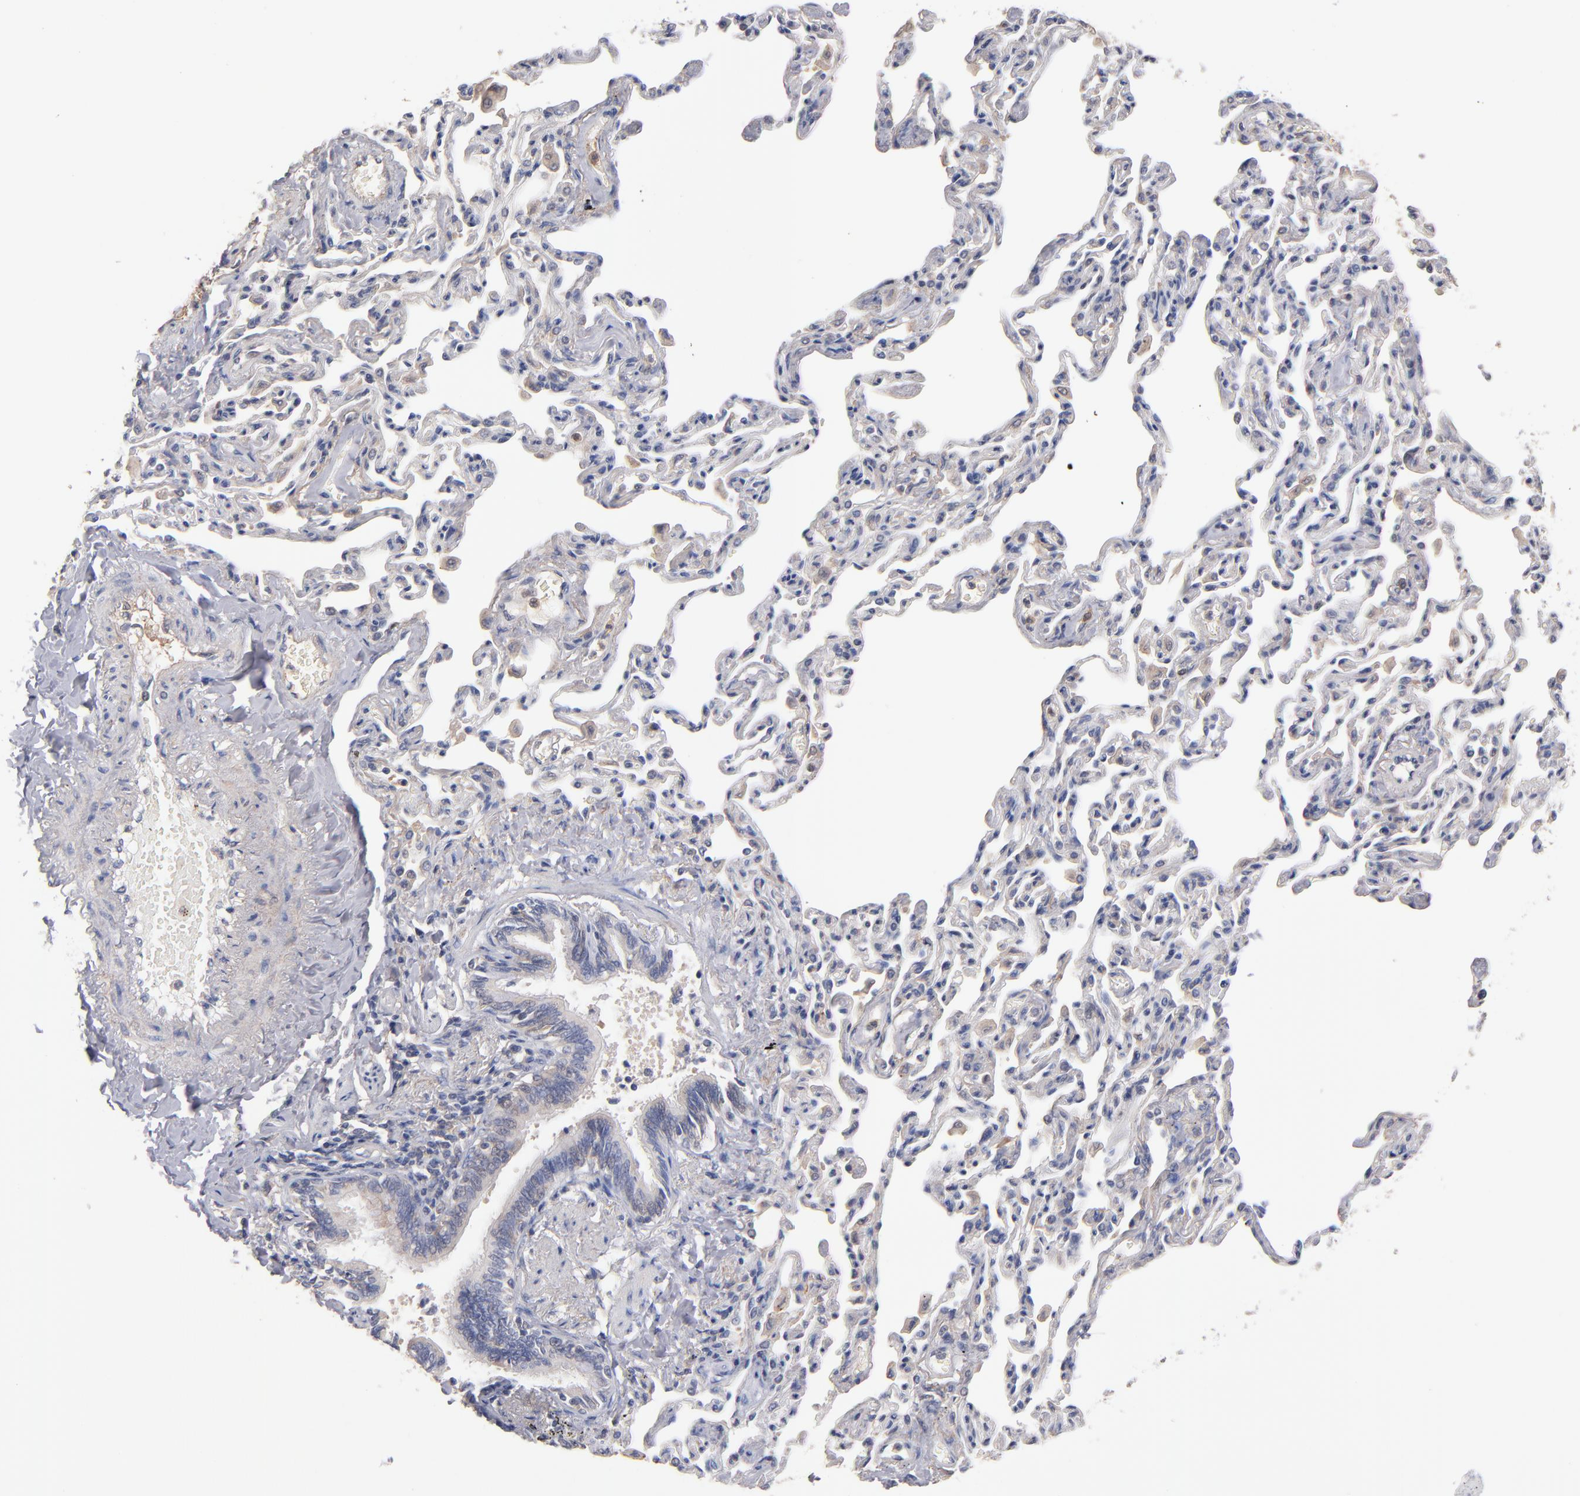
{"staining": {"intensity": "weak", "quantity": "25%-75%", "location": "cytoplasmic/membranous"}, "tissue": "bronchus", "cell_type": "Respiratory epithelial cells", "image_type": "normal", "snomed": [{"axis": "morphology", "description": "Normal tissue, NOS"}, {"axis": "topography", "description": "Lung"}], "caption": "A histopathology image of human bronchus stained for a protein exhibits weak cytoplasmic/membranous brown staining in respiratory epithelial cells. (DAB (3,3'-diaminobenzidine) = brown stain, brightfield microscopy at high magnification).", "gene": "DACT1", "patient": {"sex": "male", "age": 64}}